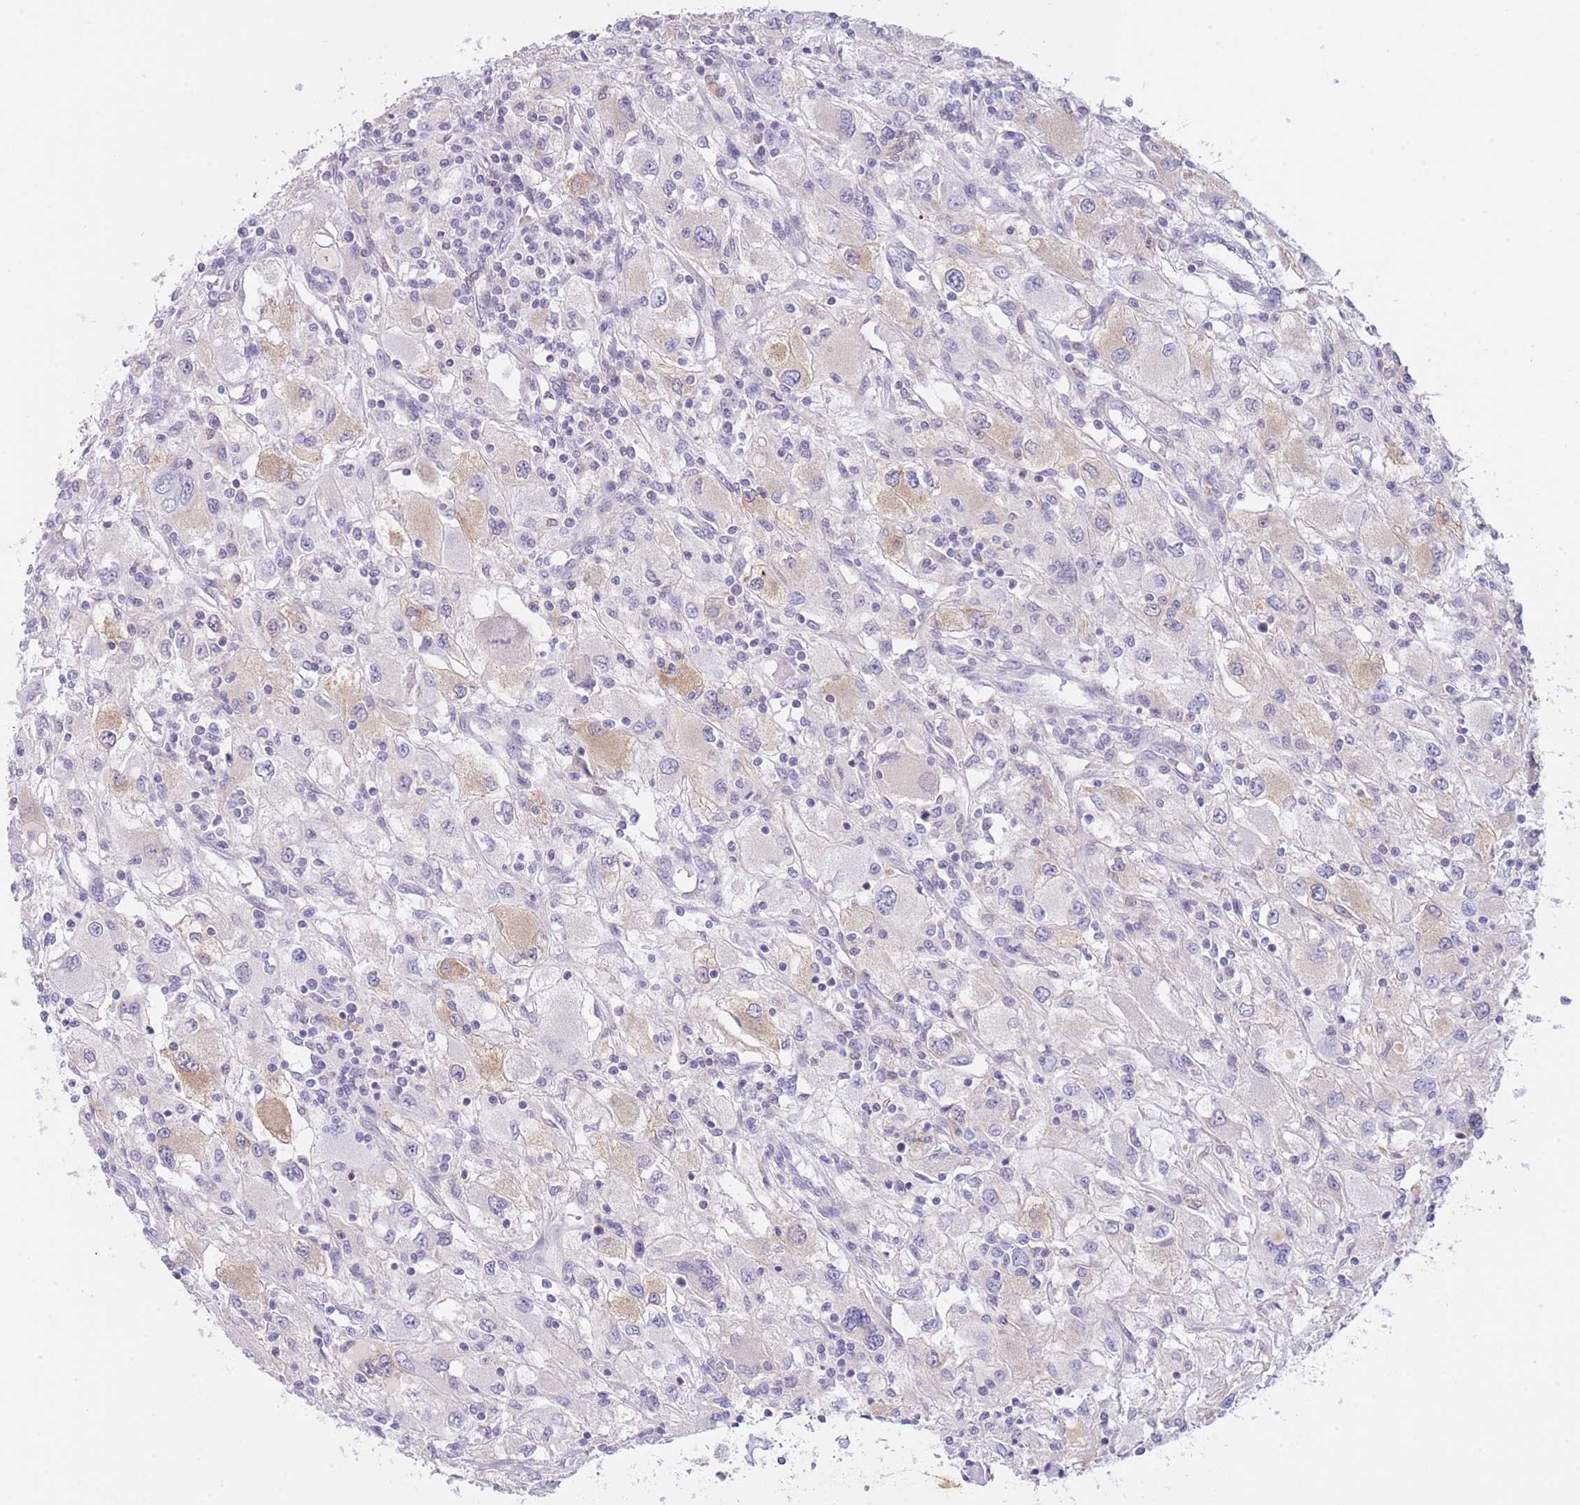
{"staining": {"intensity": "moderate", "quantity": "<25%", "location": "cytoplasmic/membranous"}, "tissue": "renal cancer", "cell_type": "Tumor cells", "image_type": "cancer", "snomed": [{"axis": "morphology", "description": "Adenocarcinoma, NOS"}, {"axis": "topography", "description": "Kidney"}], "caption": "Tumor cells display moderate cytoplasmic/membranous staining in approximately <25% of cells in renal cancer (adenocarcinoma).", "gene": "EBPL", "patient": {"sex": "female", "age": 67}}